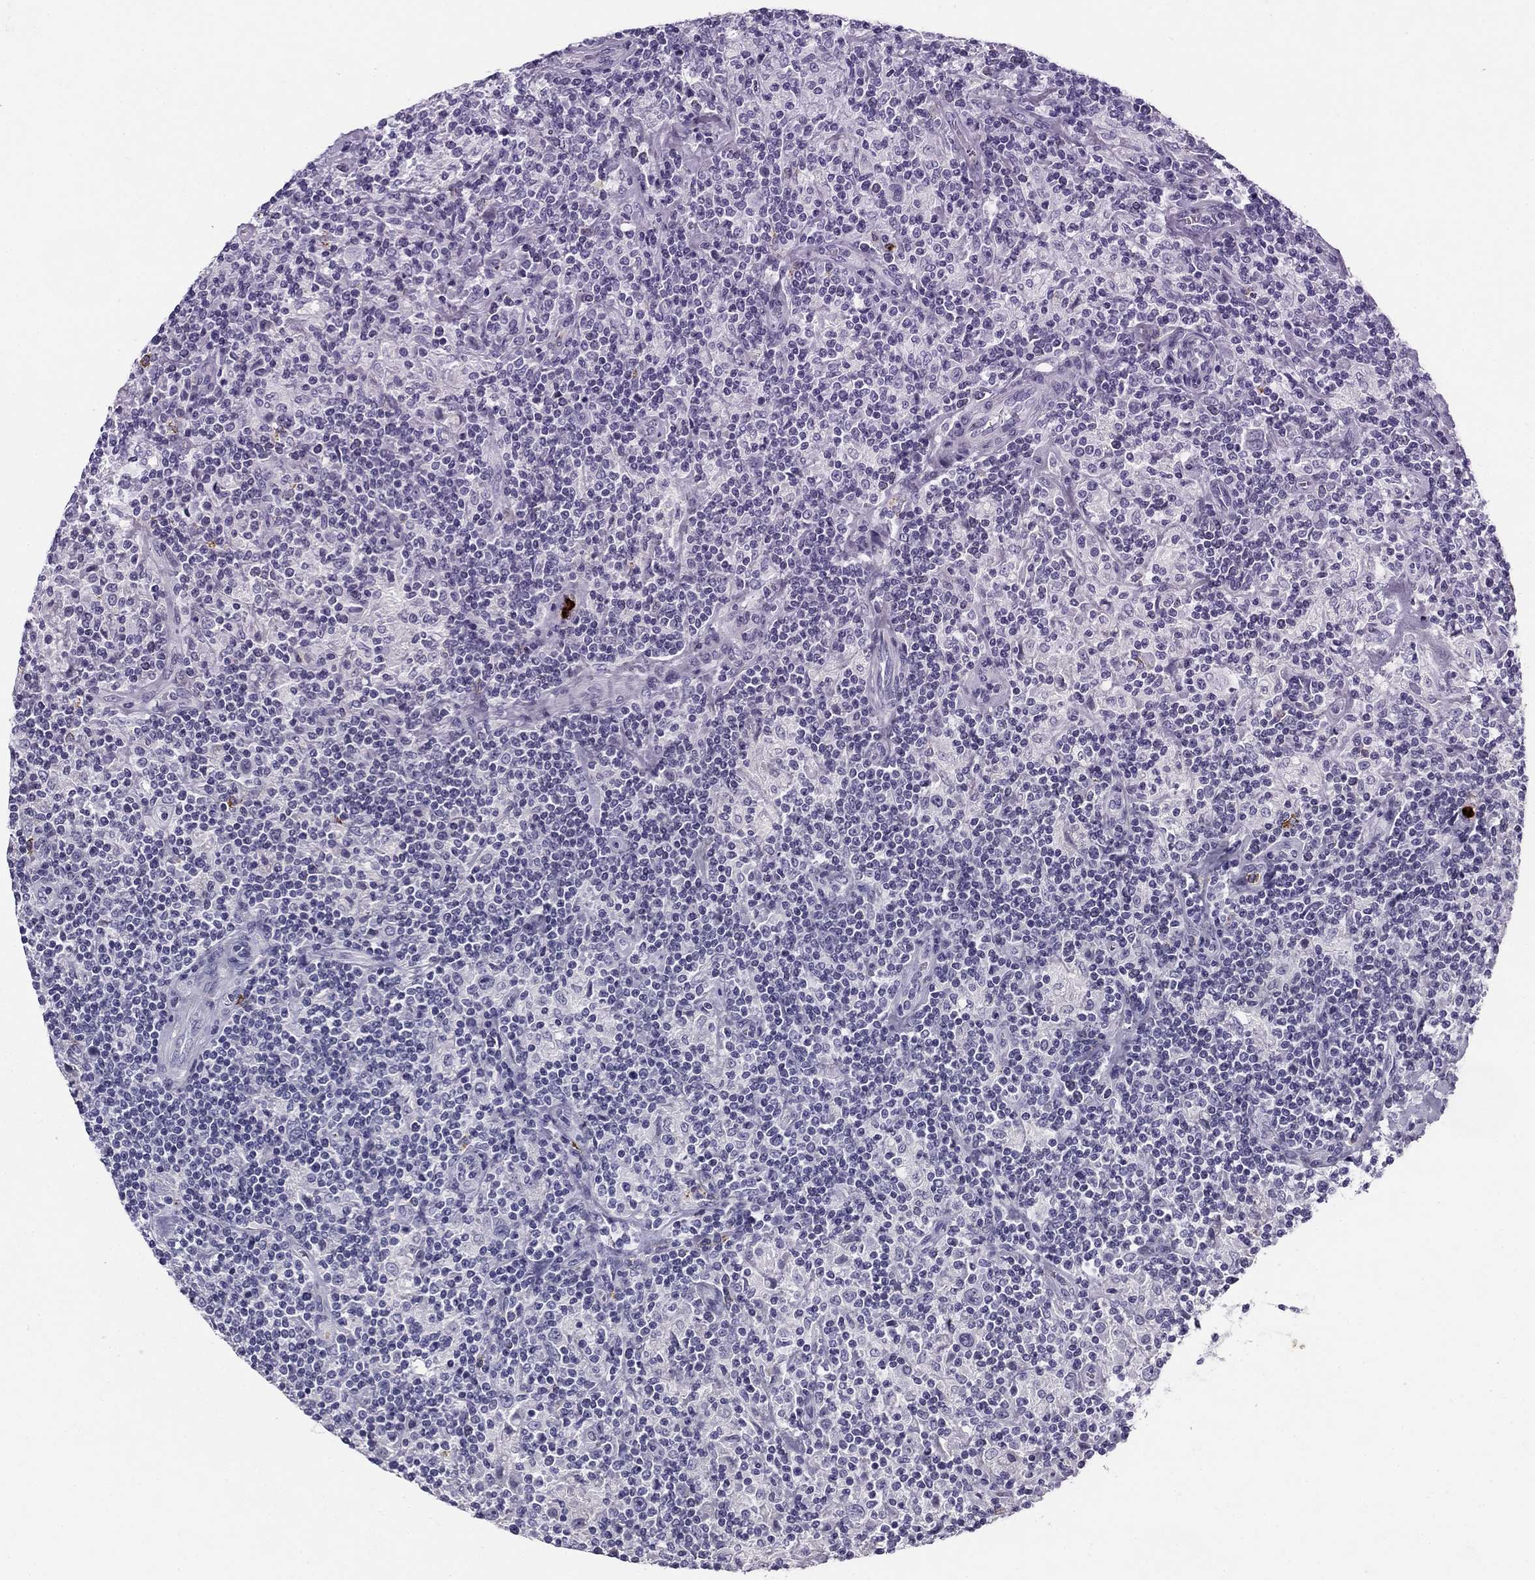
{"staining": {"intensity": "negative", "quantity": "none", "location": "none"}, "tissue": "lymphoma", "cell_type": "Tumor cells", "image_type": "cancer", "snomed": [{"axis": "morphology", "description": "Hodgkin's disease, NOS"}, {"axis": "topography", "description": "Lymph node"}], "caption": "Image shows no significant protein positivity in tumor cells of lymphoma.", "gene": "AZU1", "patient": {"sex": "male", "age": 70}}